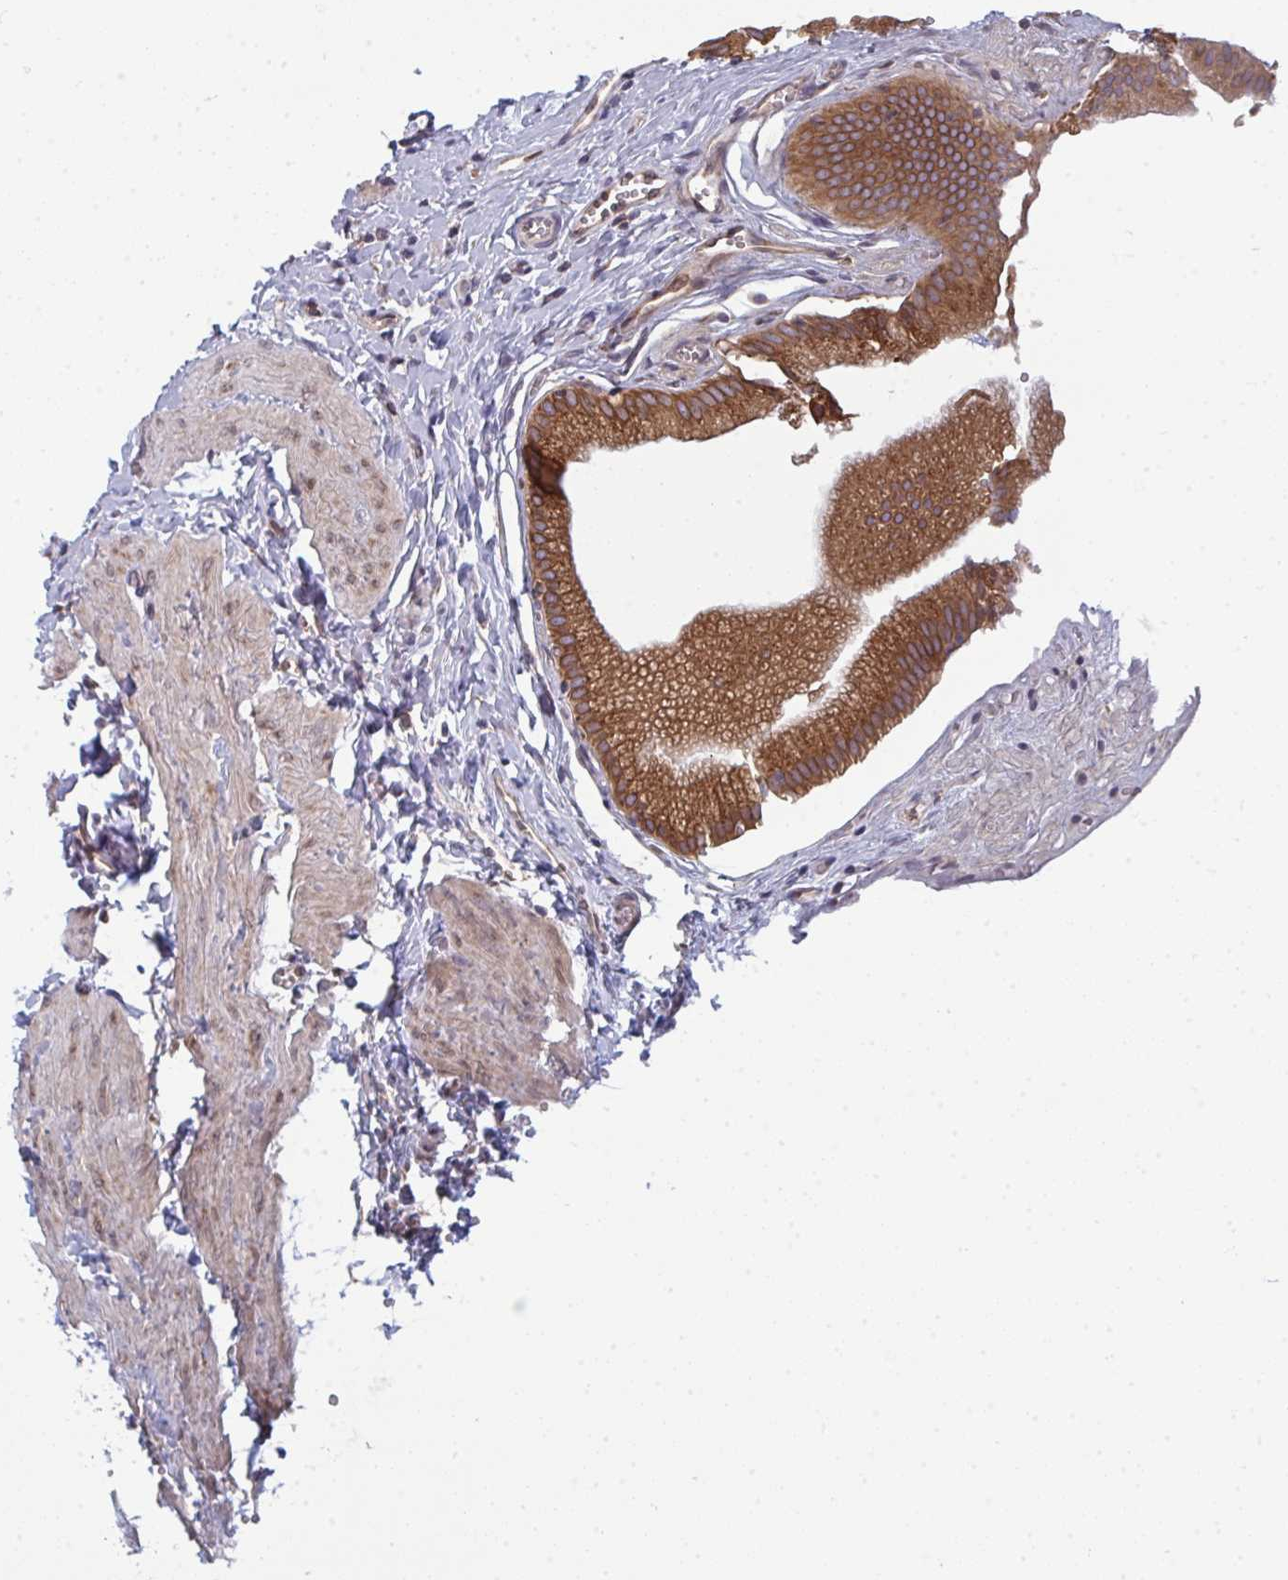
{"staining": {"intensity": "moderate", "quantity": ">75%", "location": "cytoplasmic/membranous"}, "tissue": "gallbladder", "cell_type": "Glandular cells", "image_type": "normal", "snomed": [{"axis": "morphology", "description": "Normal tissue, NOS"}, {"axis": "topography", "description": "Gallbladder"}, {"axis": "topography", "description": "Peripheral nerve tissue"}], "caption": "A medium amount of moderate cytoplasmic/membranous positivity is present in about >75% of glandular cells in normal gallbladder.", "gene": "LYSMD4", "patient": {"sex": "male", "age": 17}}